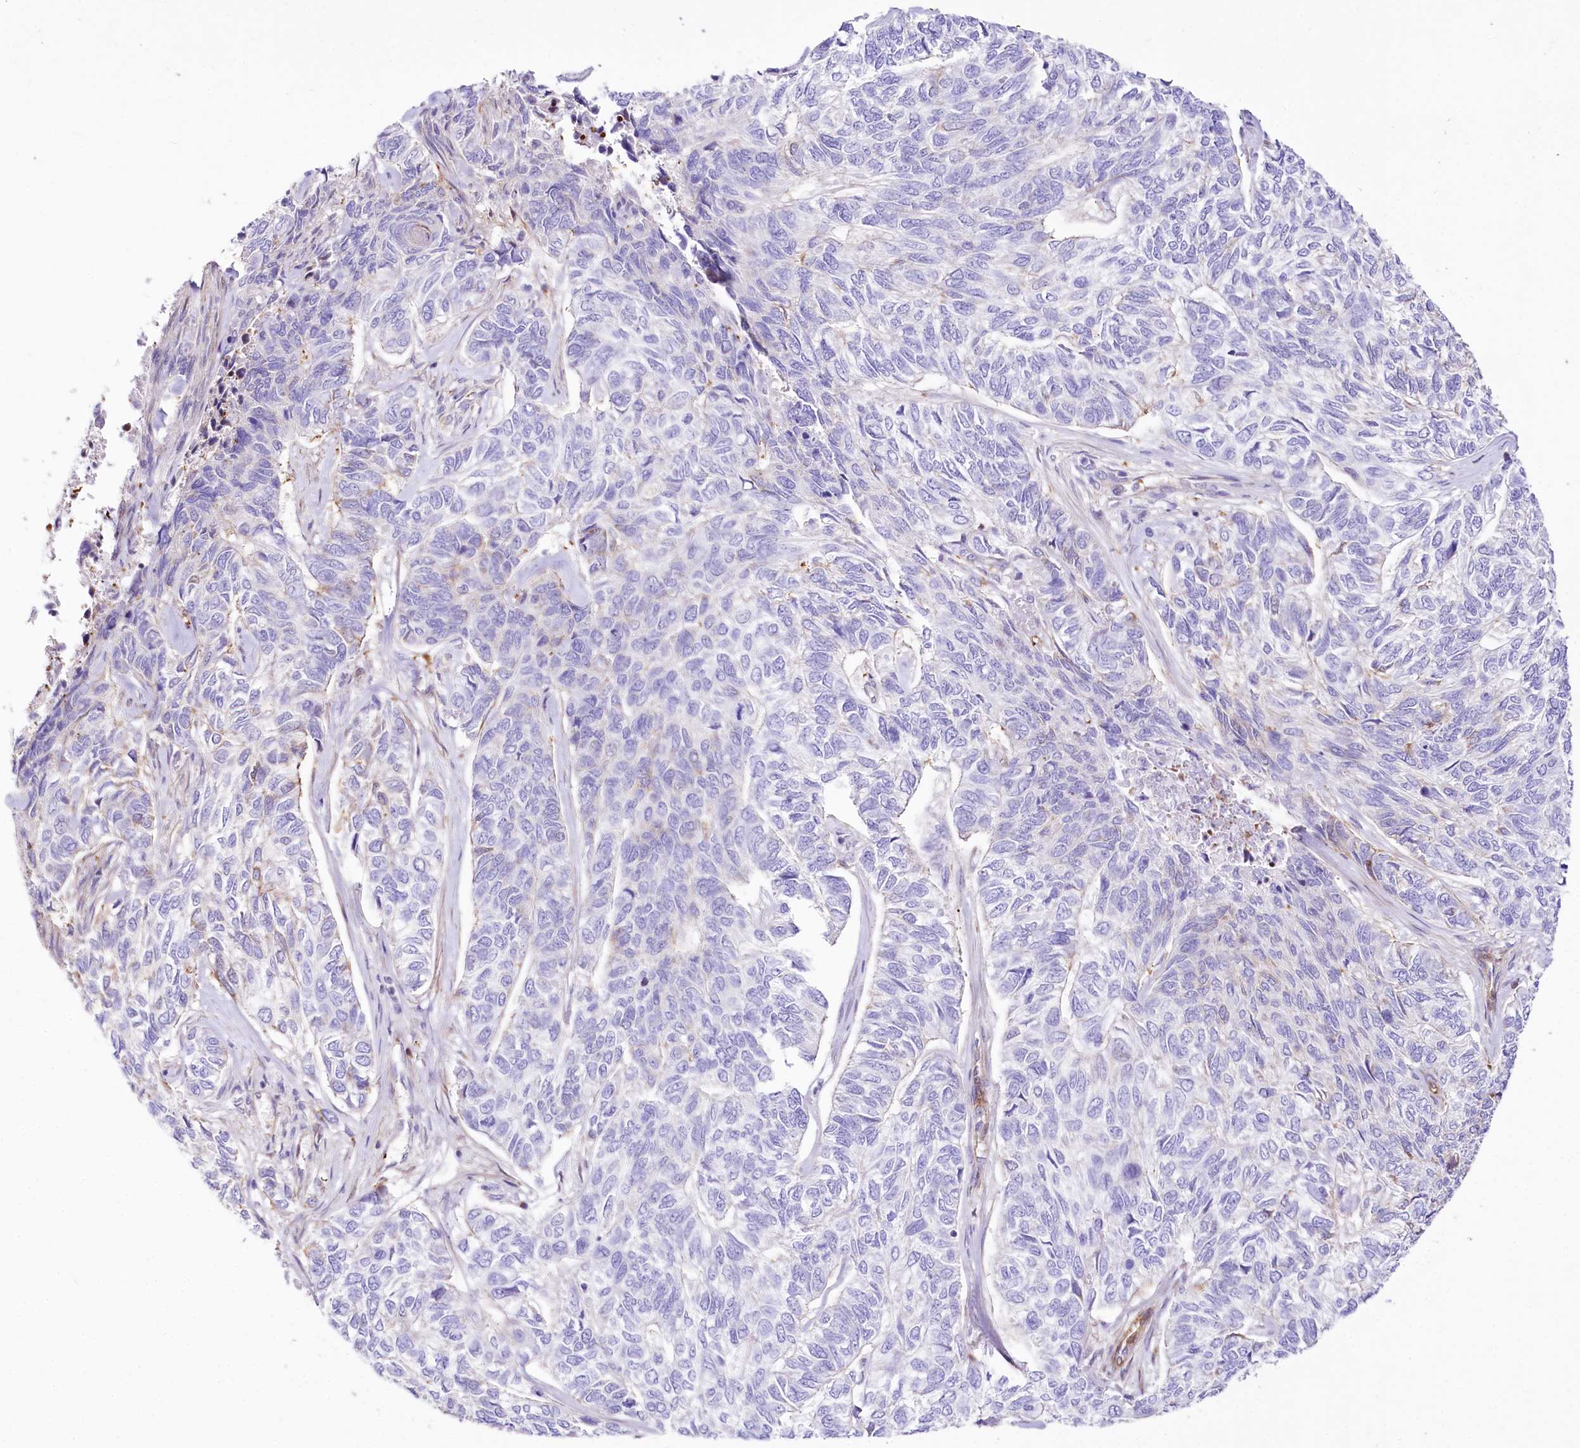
{"staining": {"intensity": "moderate", "quantity": "<25%", "location": "cytoplasmic/membranous"}, "tissue": "skin cancer", "cell_type": "Tumor cells", "image_type": "cancer", "snomed": [{"axis": "morphology", "description": "Basal cell carcinoma"}, {"axis": "topography", "description": "Skin"}], "caption": "Immunohistochemistry photomicrograph of neoplastic tissue: human basal cell carcinoma (skin) stained using immunohistochemistry (IHC) reveals low levels of moderate protein expression localized specifically in the cytoplasmic/membranous of tumor cells, appearing as a cytoplasmic/membranous brown color.", "gene": "PTMS", "patient": {"sex": "female", "age": 65}}